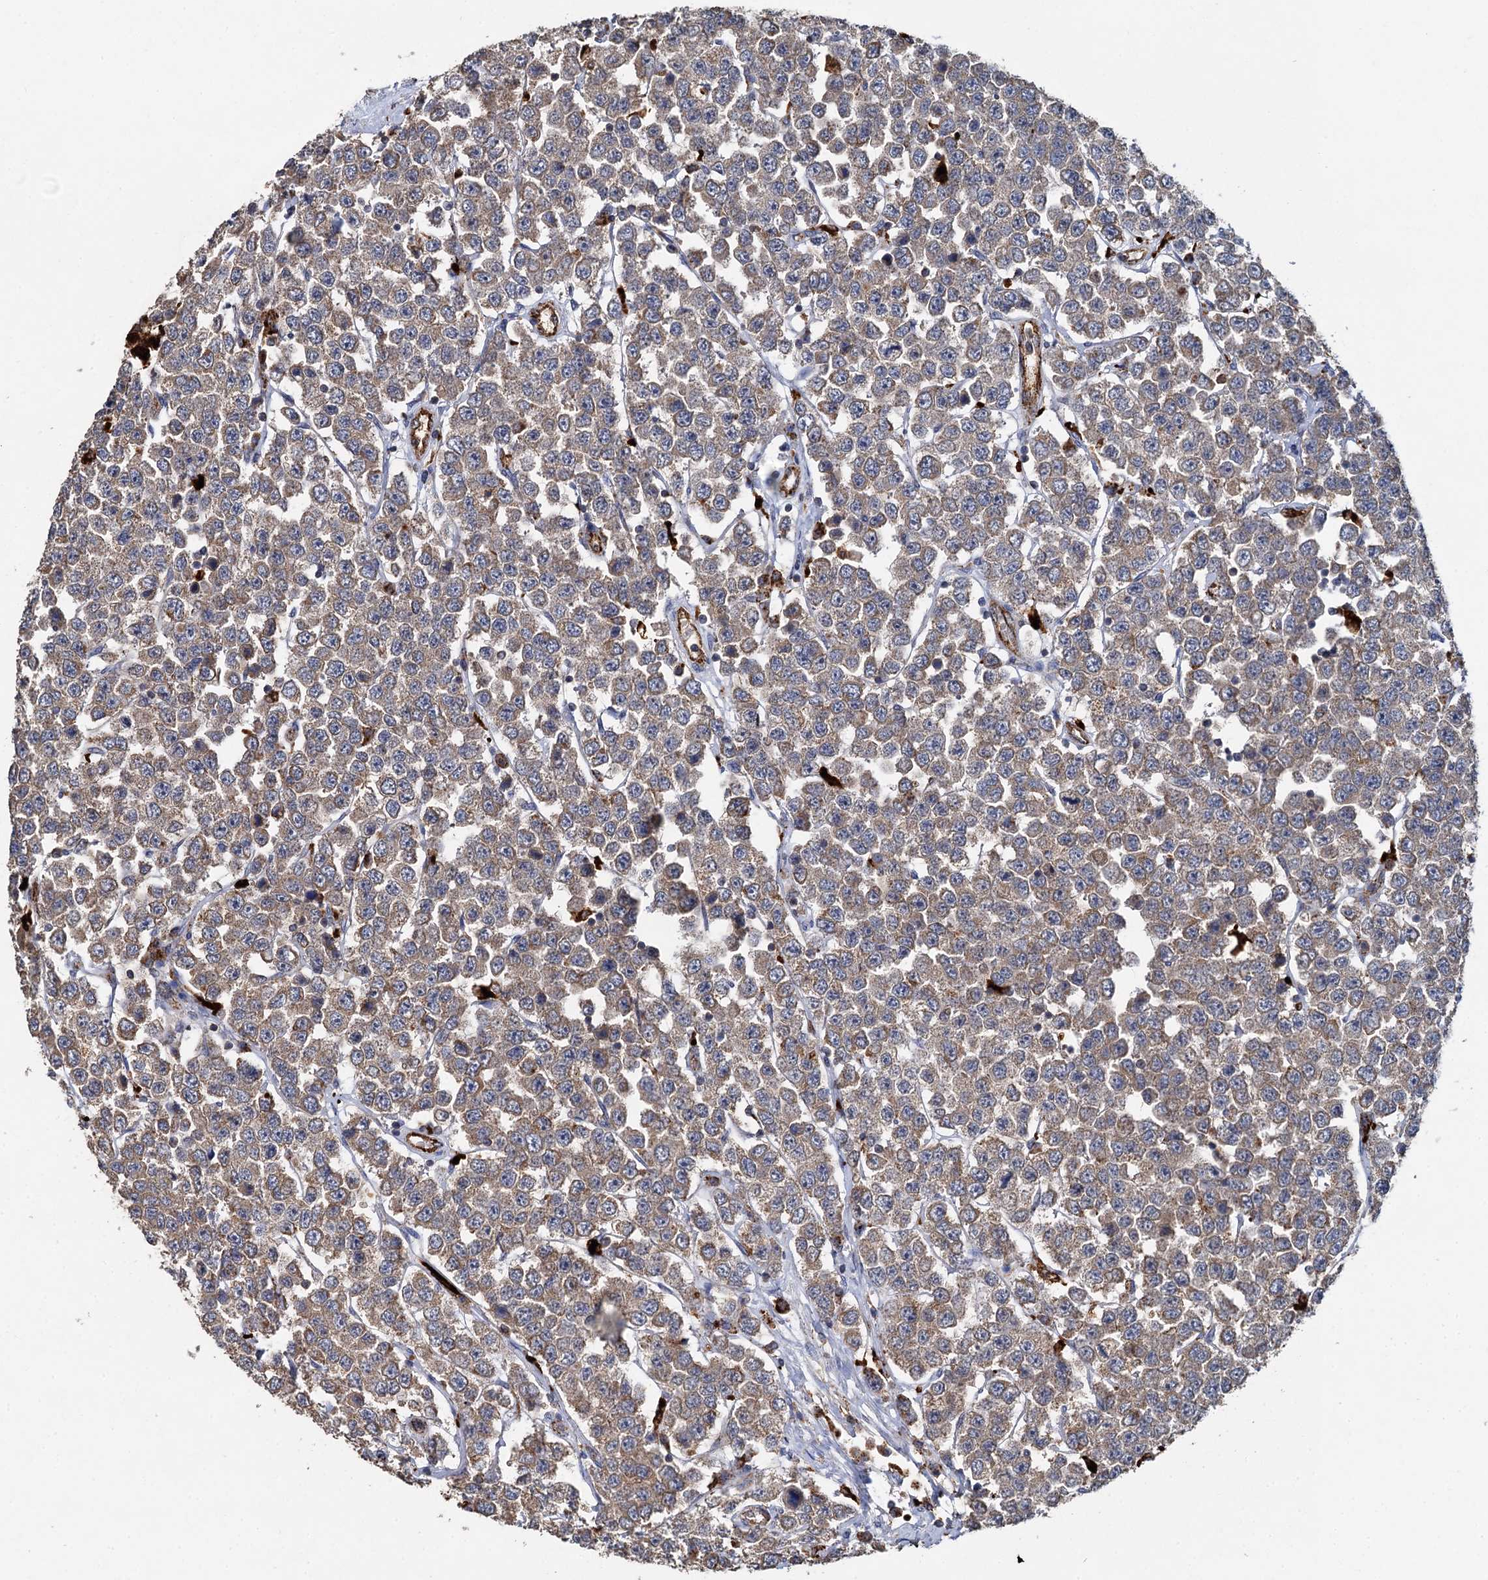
{"staining": {"intensity": "moderate", "quantity": ">75%", "location": "cytoplasmic/membranous"}, "tissue": "testis cancer", "cell_type": "Tumor cells", "image_type": "cancer", "snomed": [{"axis": "morphology", "description": "Seminoma, NOS"}, {"axis": "topography", "description": "Testis"}], "caption": "Immunohistochemistry (IHC) (DAB) staining of testis seminoma displays moderate cytoplasmic/membranous protein expression in about >75% of tumor cells.", "gene": "GBA1", "patient": {"sex": "male", "age": 28}}